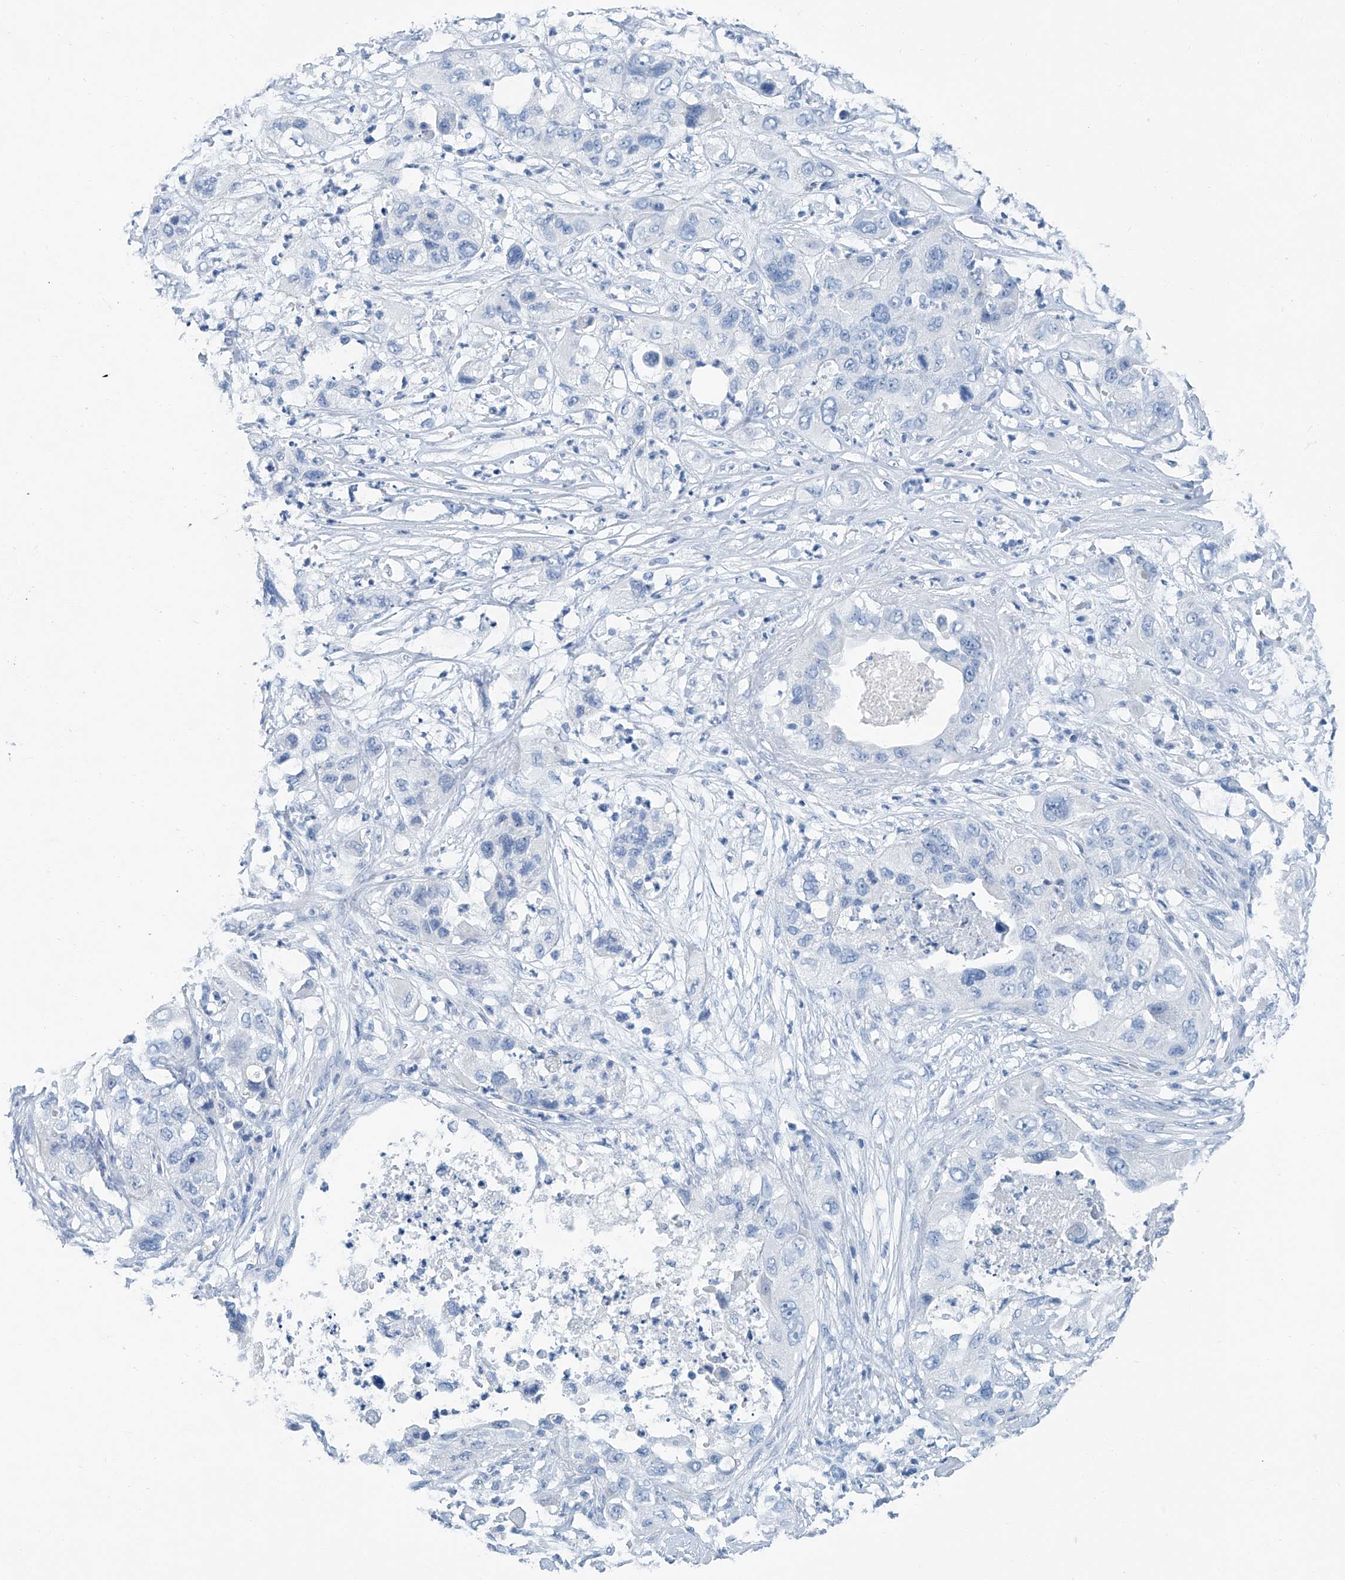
{"staining": {"intensity": "negative", "quantity": "none", "location": "none"}, "tissue": "pancreatic cancer", "cell_type": "Tumor cells", "image_type": "cancer", "snomed": [{"axis": "morphology", "description": "Adenocarcinoma, NOS"}, {"axis": "topography", "description": "Pancreas"}], "caption": "The micrograph exhibits no staining of tumor cells in pancreatic cancer (adenocarcinoma).", "gene": "CYP2A7", "patient": {"sex": "female", "age": 78}}